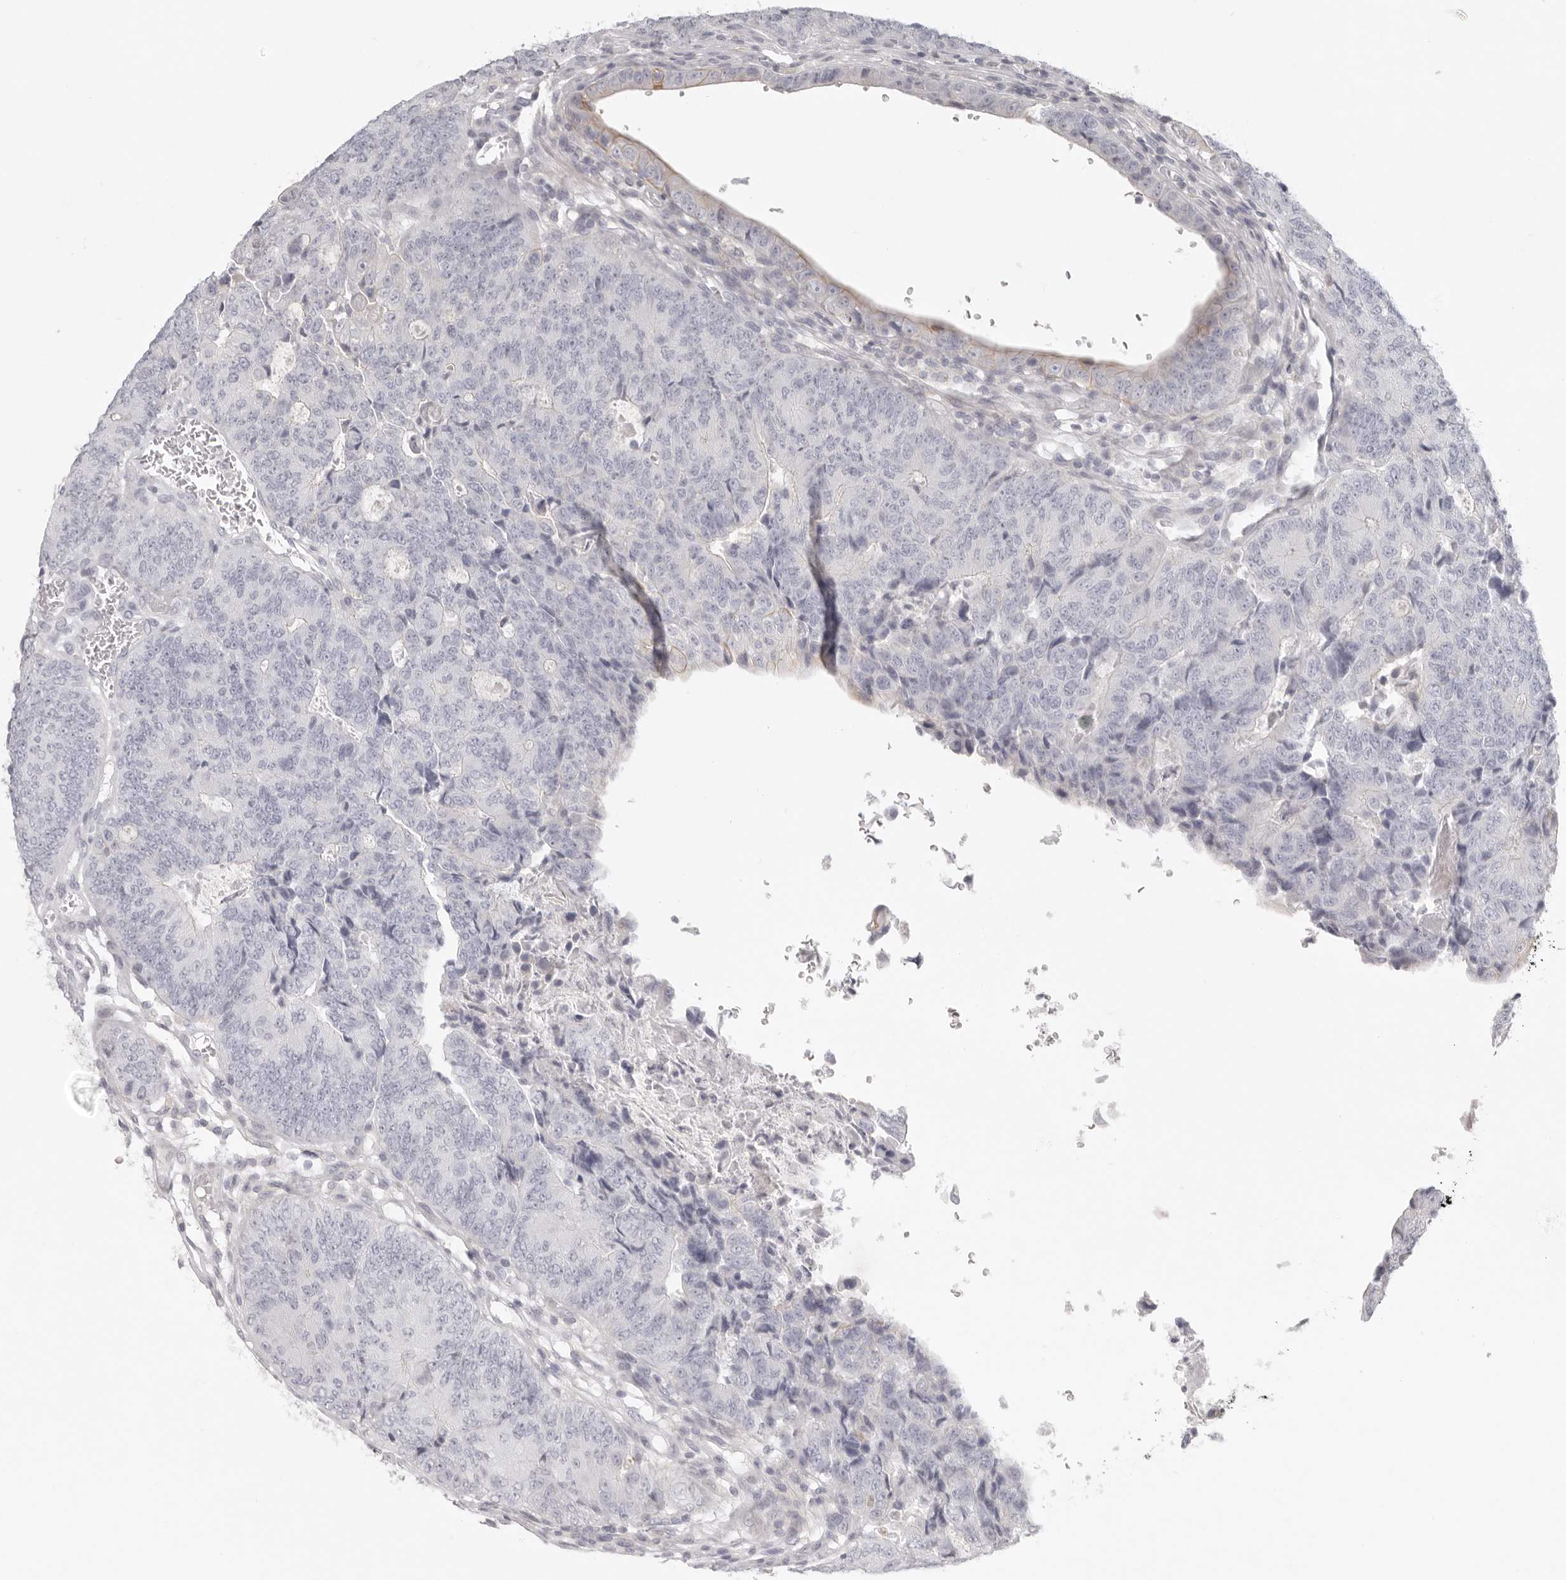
{"staining": {"intensity": "negative", "quantity": "none", "location": "none"}, "tissue": "colorectal cancer", "cell_type": "Tumor cells", "image_type": "cancer", "snomed": [{"axis": "morphology", "description": "Adenocarcinoma, NOS"}, {"axis": "topography", "description": "Colon"}], "caption": "The histopathology image exhibits no significant staining in tumor cells of adenocarcinoma (colorectal). (DAB (3,3'-diaminobenzidine) IHC visualized using brightfield microscopy, high magnification).", "gene": "RXFP1", "patient": {"sex": "female", "age": 67}}